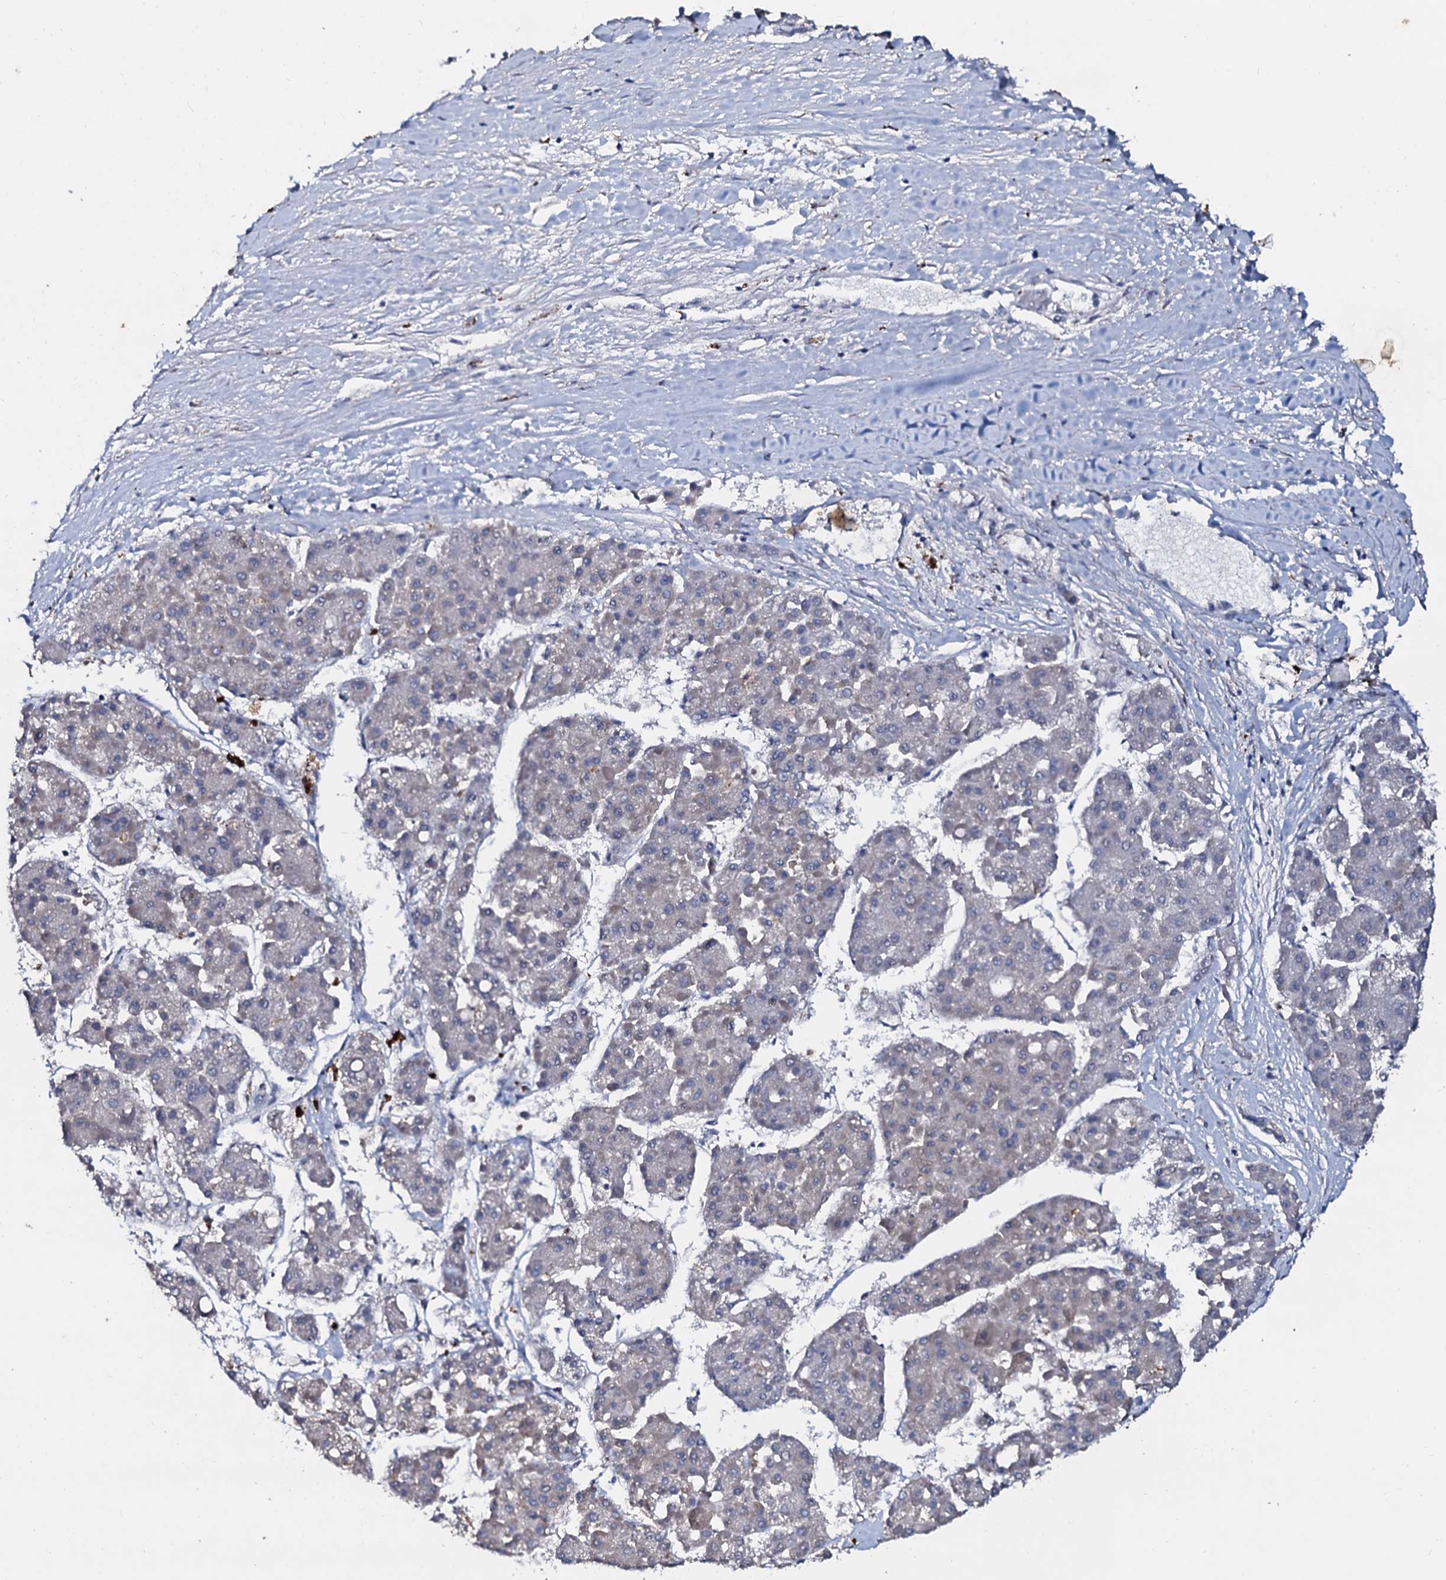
{"staining": {"intensity": "negative", "quantity": "none", "location": "none"}, "tissue": "liver cancer", "cell_type": "Tumor cells", "image_type": "cancer", "snomed": [{"axis": "morphology", "description": "Carcinoma, Hepatocellular, NOS"}, {"axis": "topography", "description": "Liver"}], "caption": "Tumor cells are negative for brown protein staining in liver cancer.", "gene": "SLC37A4", "patient": {"sex": "female", "age": 73}}